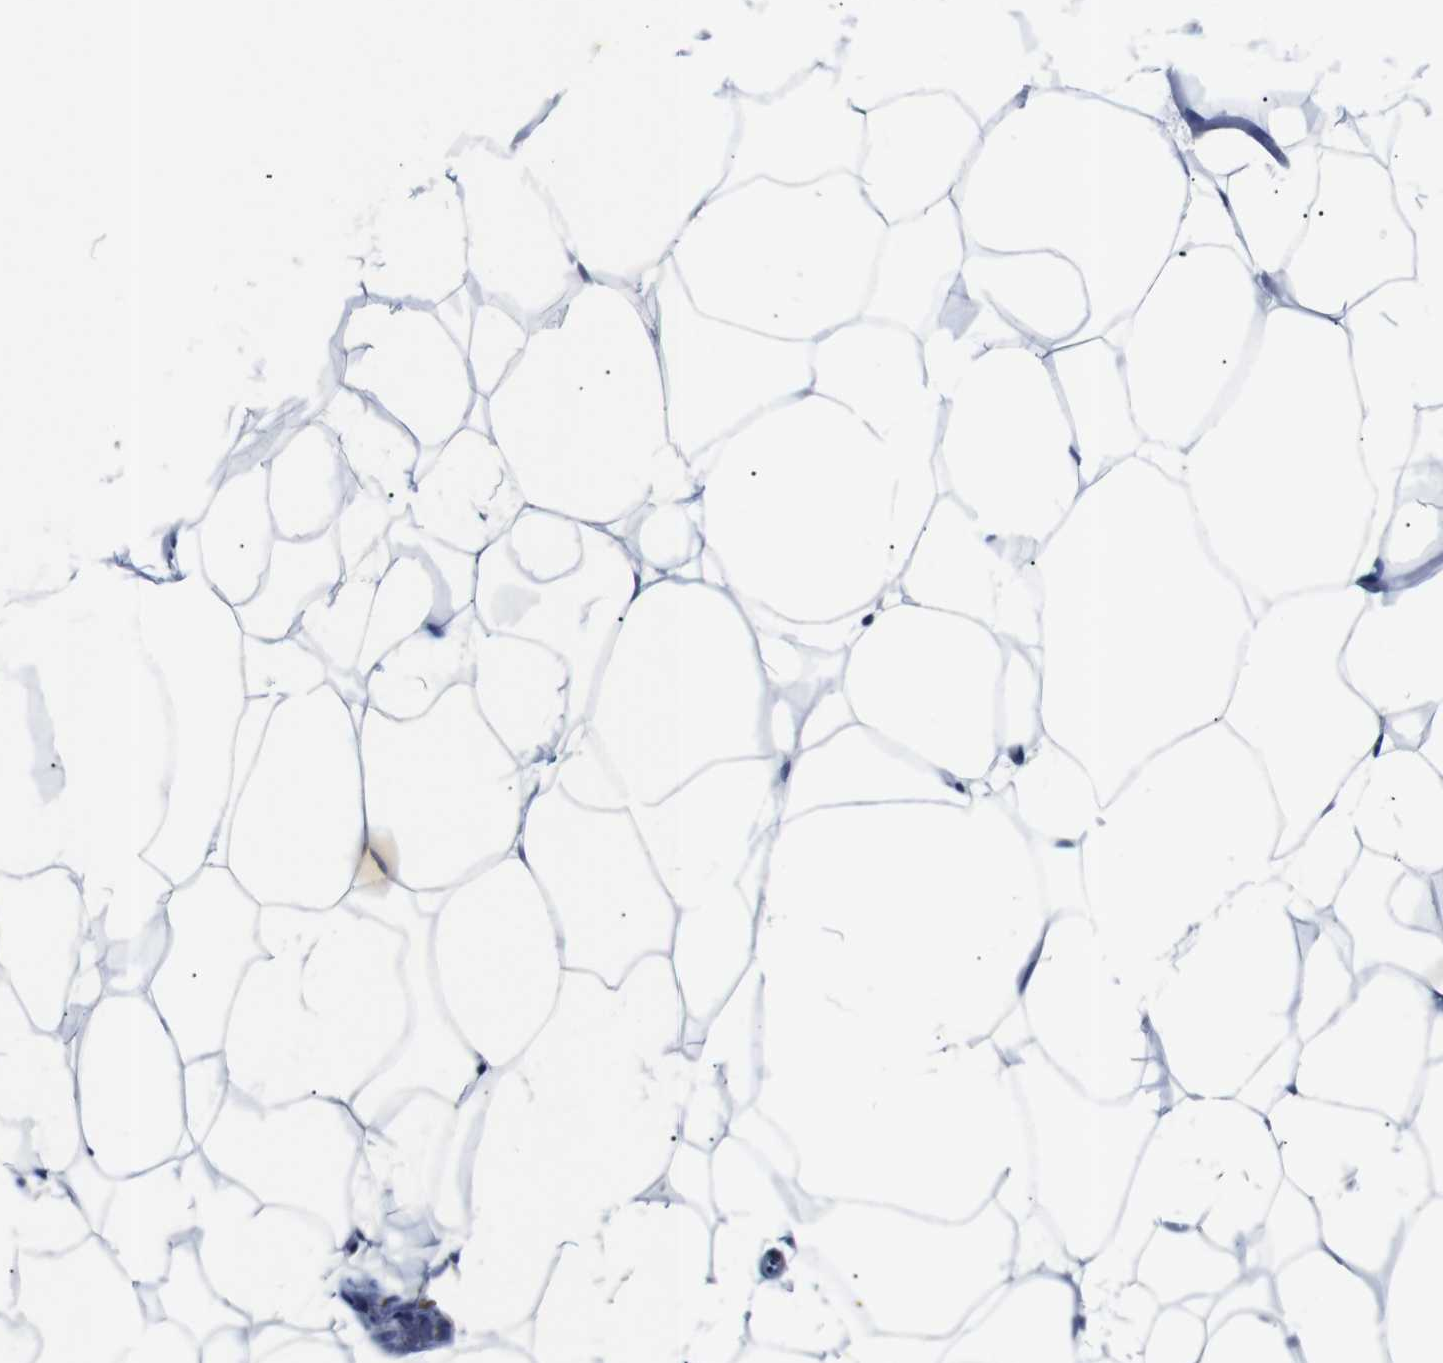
{"staining": {"intensity": "negative", "quantity": "none", "location": "none"}, "tissue": "adipose tissue", "cell_type": "Adipocytes", "image_type": "normal", "snomed": [{"axis": "morphology", "description": "Normal tissue, NOS"}, {"axis": "topography", "description": "Breast"}, {"axis": "topography", "description": "Adipose tissue"}], "caption": "DAB immunohistochemical staining of benign adipose tissue exhibits no significant expression in adipocytes.", "gene": "GAP43", "patient": {"sex": "female", "age": 25}}